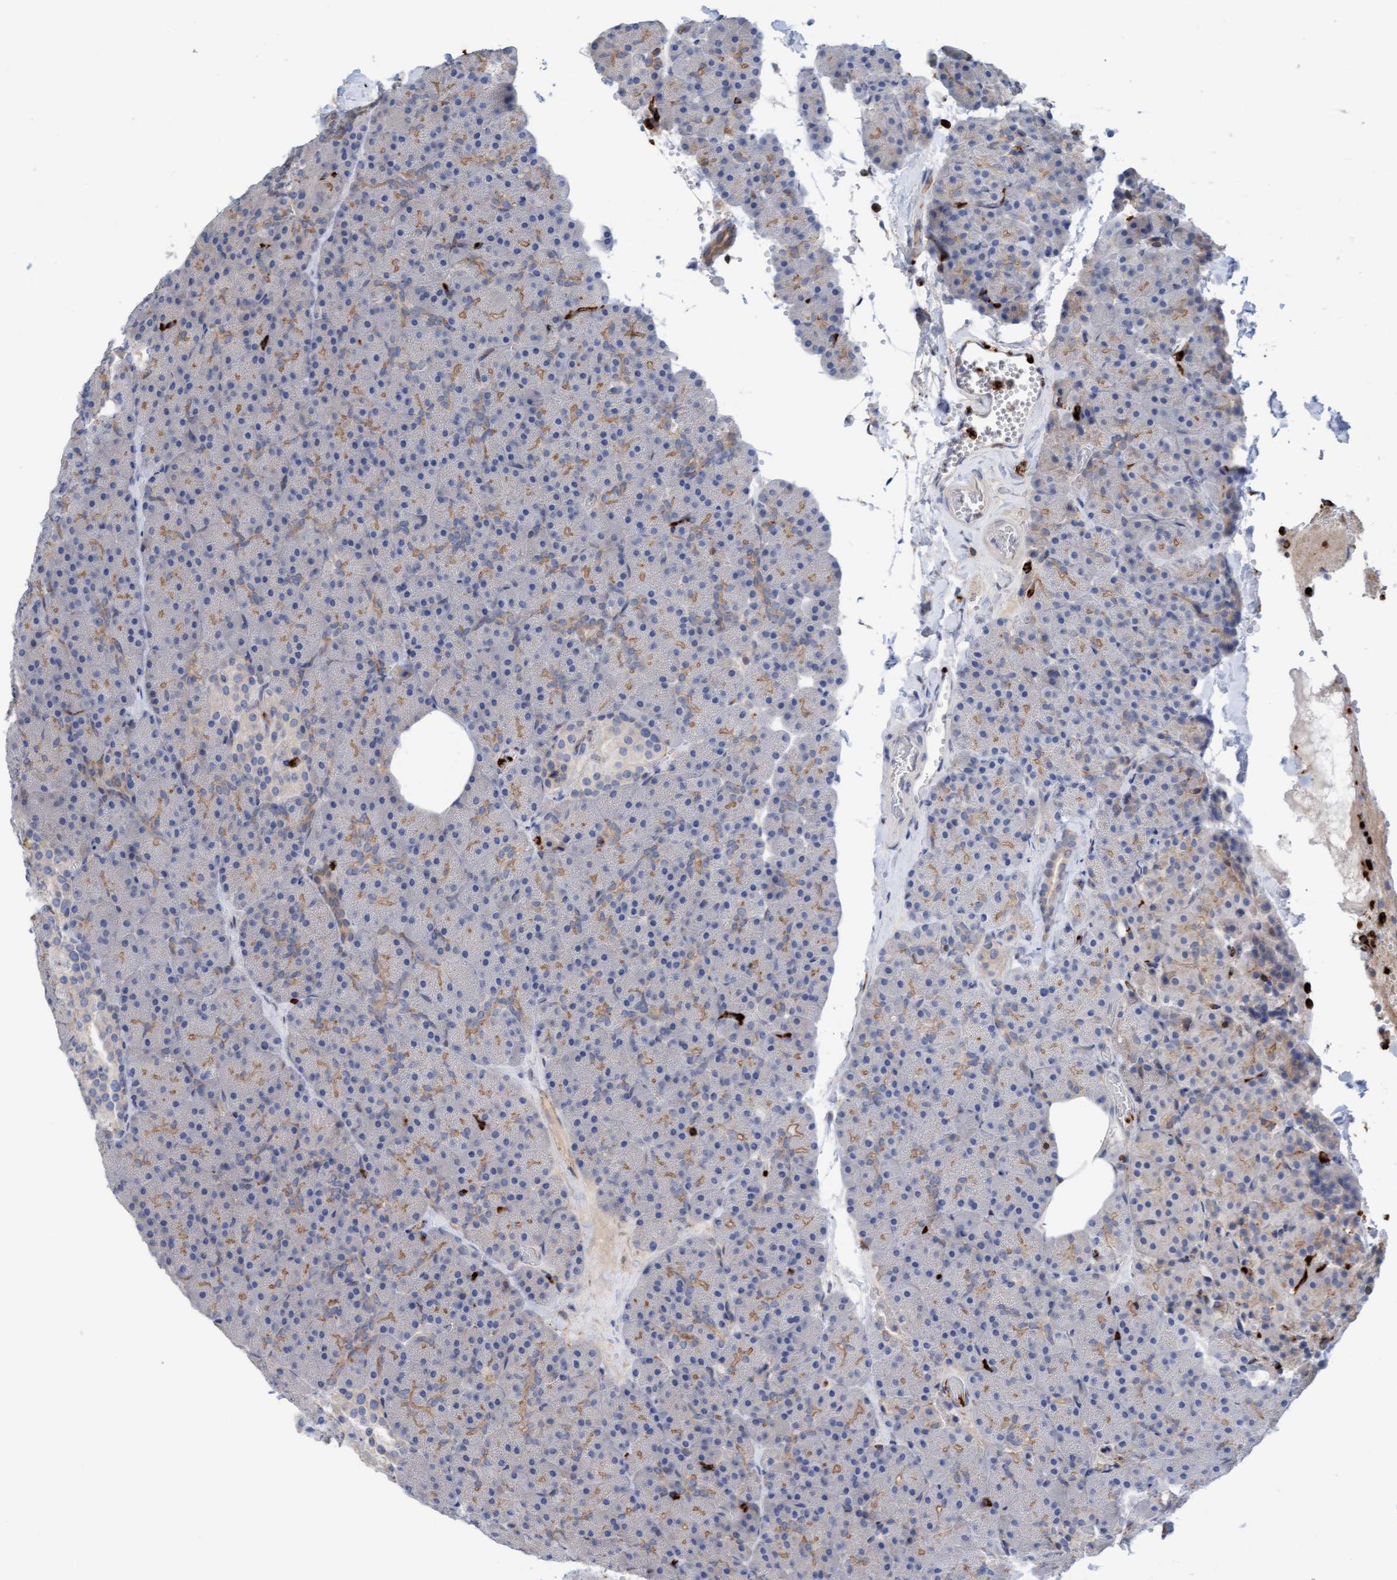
{"staining": {"intensity": "weak", "quantity": "25%-75%", "location": "cytoplasmic/membranous"}, "tissue": "pancreas", "cell_type": "Exocrine glandular cells", "image_type": "normal", "snomed": [{"axis": "morphology", "description": "Normal tissue, NOS"}, {"axis": "morphology", "description": "Carcinoid, malignant, NOS"}, {"axis": "topography", "description": "Pancreas"}], "caption": "Unremarkable pancreas shows weak cytoplasmic/membranous expression in approximately 25%-75% of exocrine glandular cells Ihc stains the protein of interest in brown and the nuclei are stained blue..", "gene": "MMP8", "patient": {"sex": "female", "age": 35}}